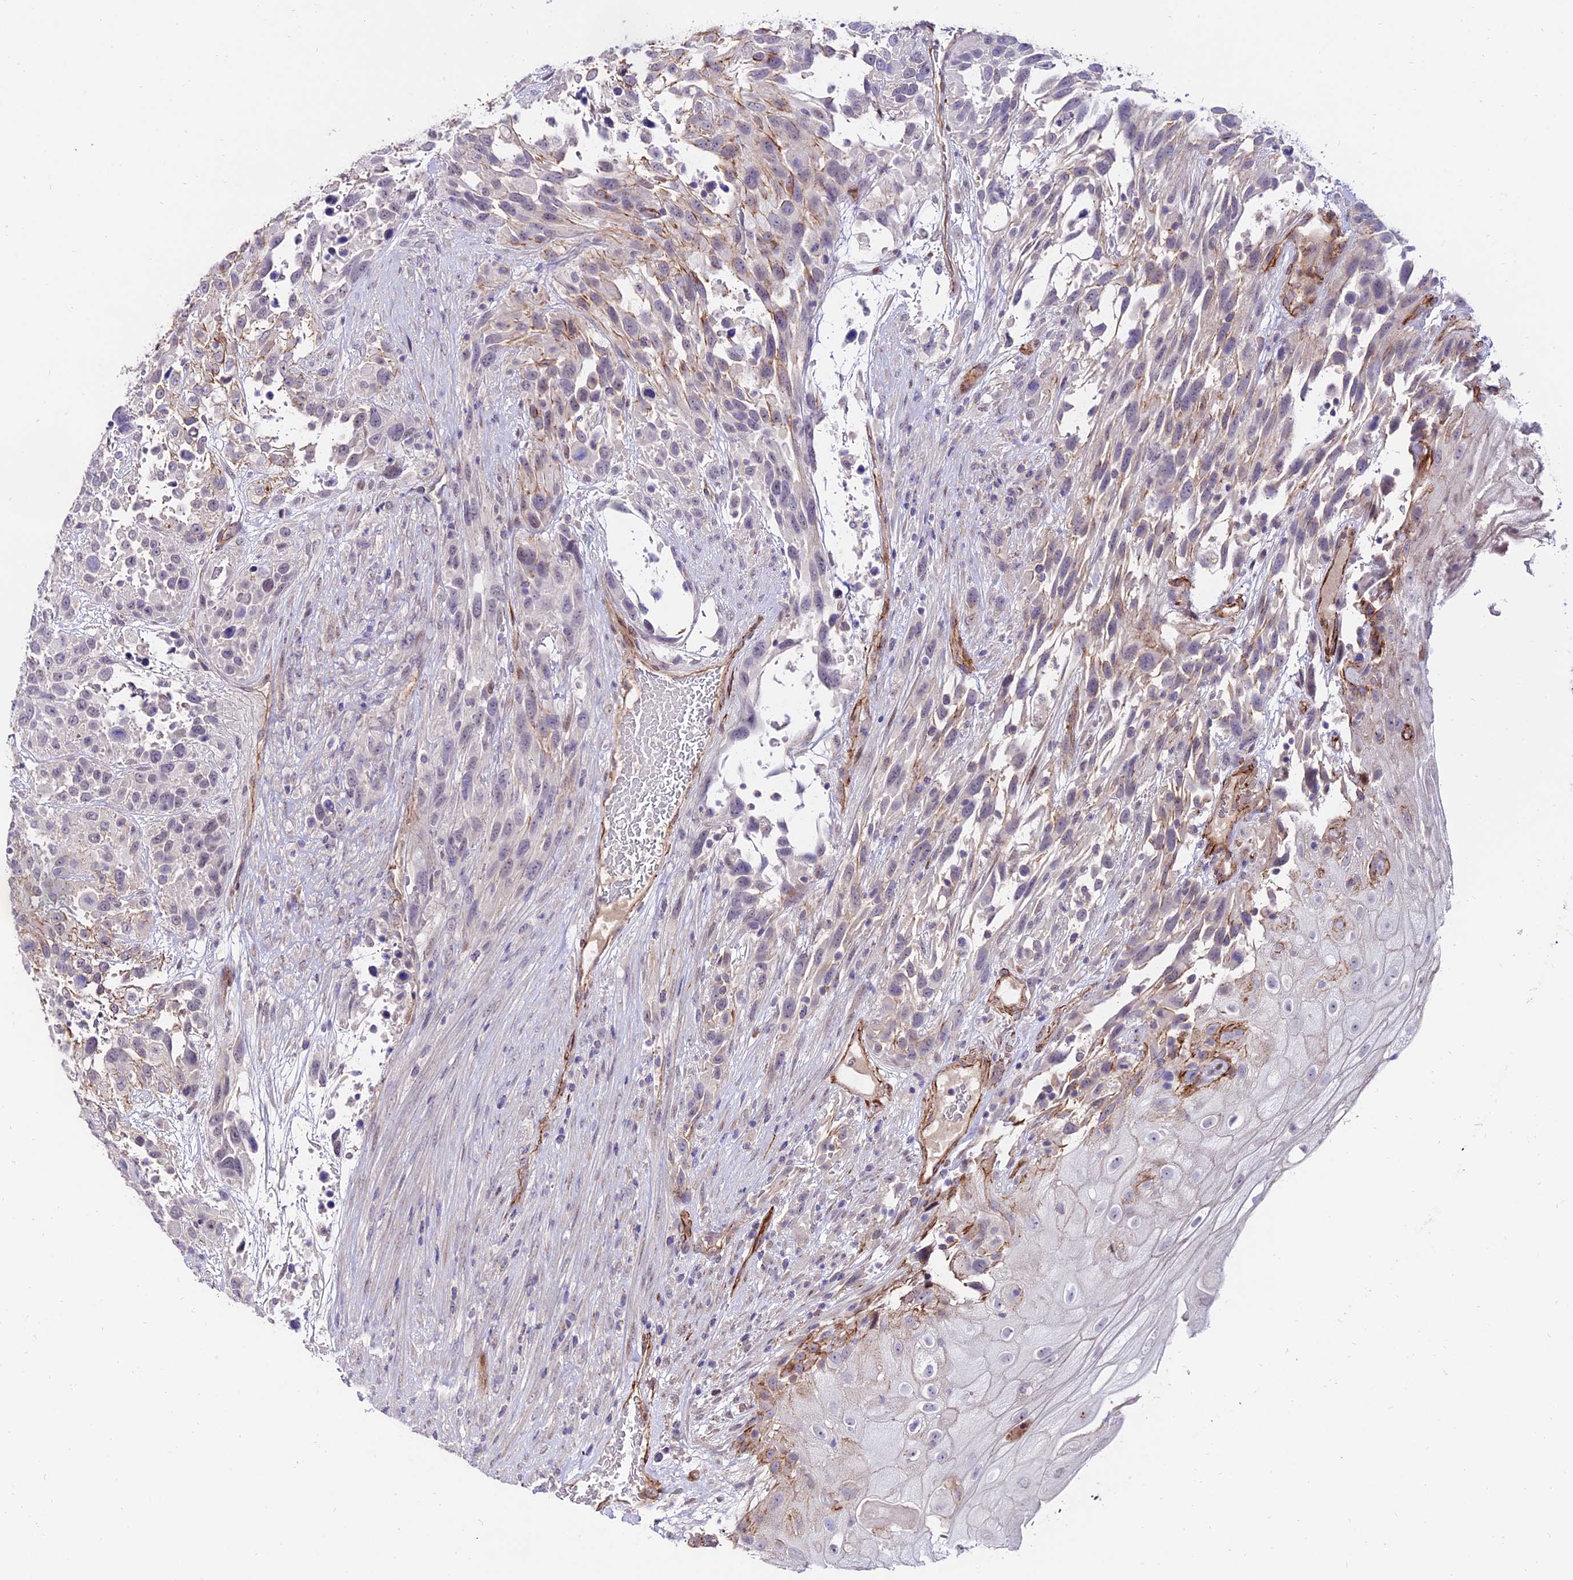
{"staining": {"intensity": "weak", "quantity": "<25%", "location": "cytoplasmic/membranous"}, "tissue": "urothelial cancer", "cell_type": "Tumor cells", "image_type": "cancer", "snomed": [{"axis": "morphology", "description": "Urothelial carcinoma, High grade"}, {"axis": "topography", "description": "Urinary bladder"}], "caption": "Tumor cells are negative for protein expression in human urothelial carcinoma (high-grade).", "gene": "ALDH3B2", "patient": {"sex": "female", "age": 70}}